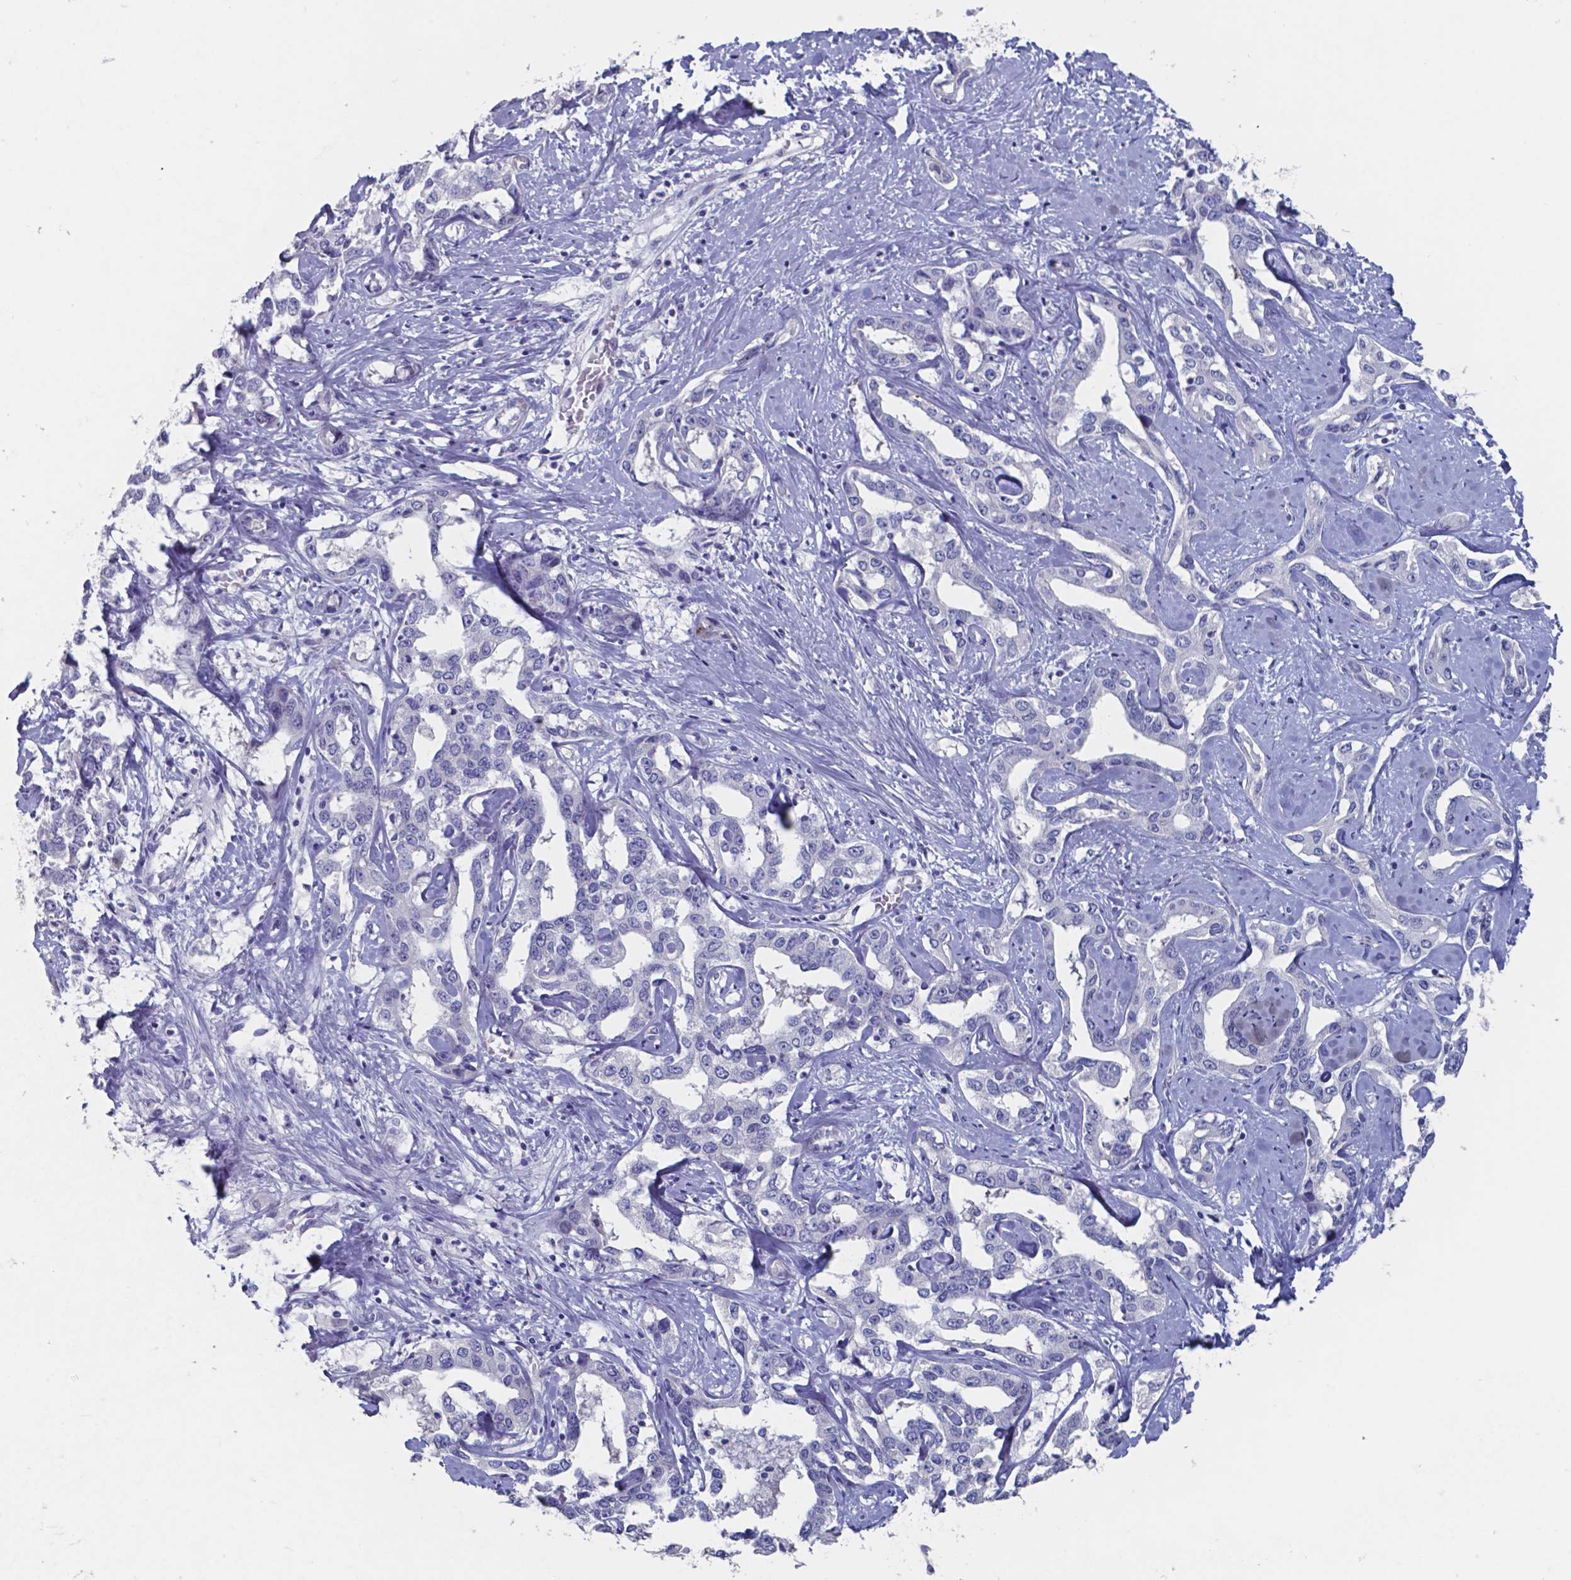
{"staining": {"intensity": "negative", "quantity": "none", "location": "none"}, "tissue": "liver cancer", "cell_type": "Tumor cells", "image_type": "cancer", "snomed": [{"axis": "morphology", "description": "Cholangiocarcinoma"}, {"axis": "topography", "description": "Liver"}], "caption": "Histopathology image shows no protein positivity in tumor cells of cholangiocarcinoma (liver) tissue.", "gene": "PLA2R1", "patient": {"sex": "male", "age": 59}}